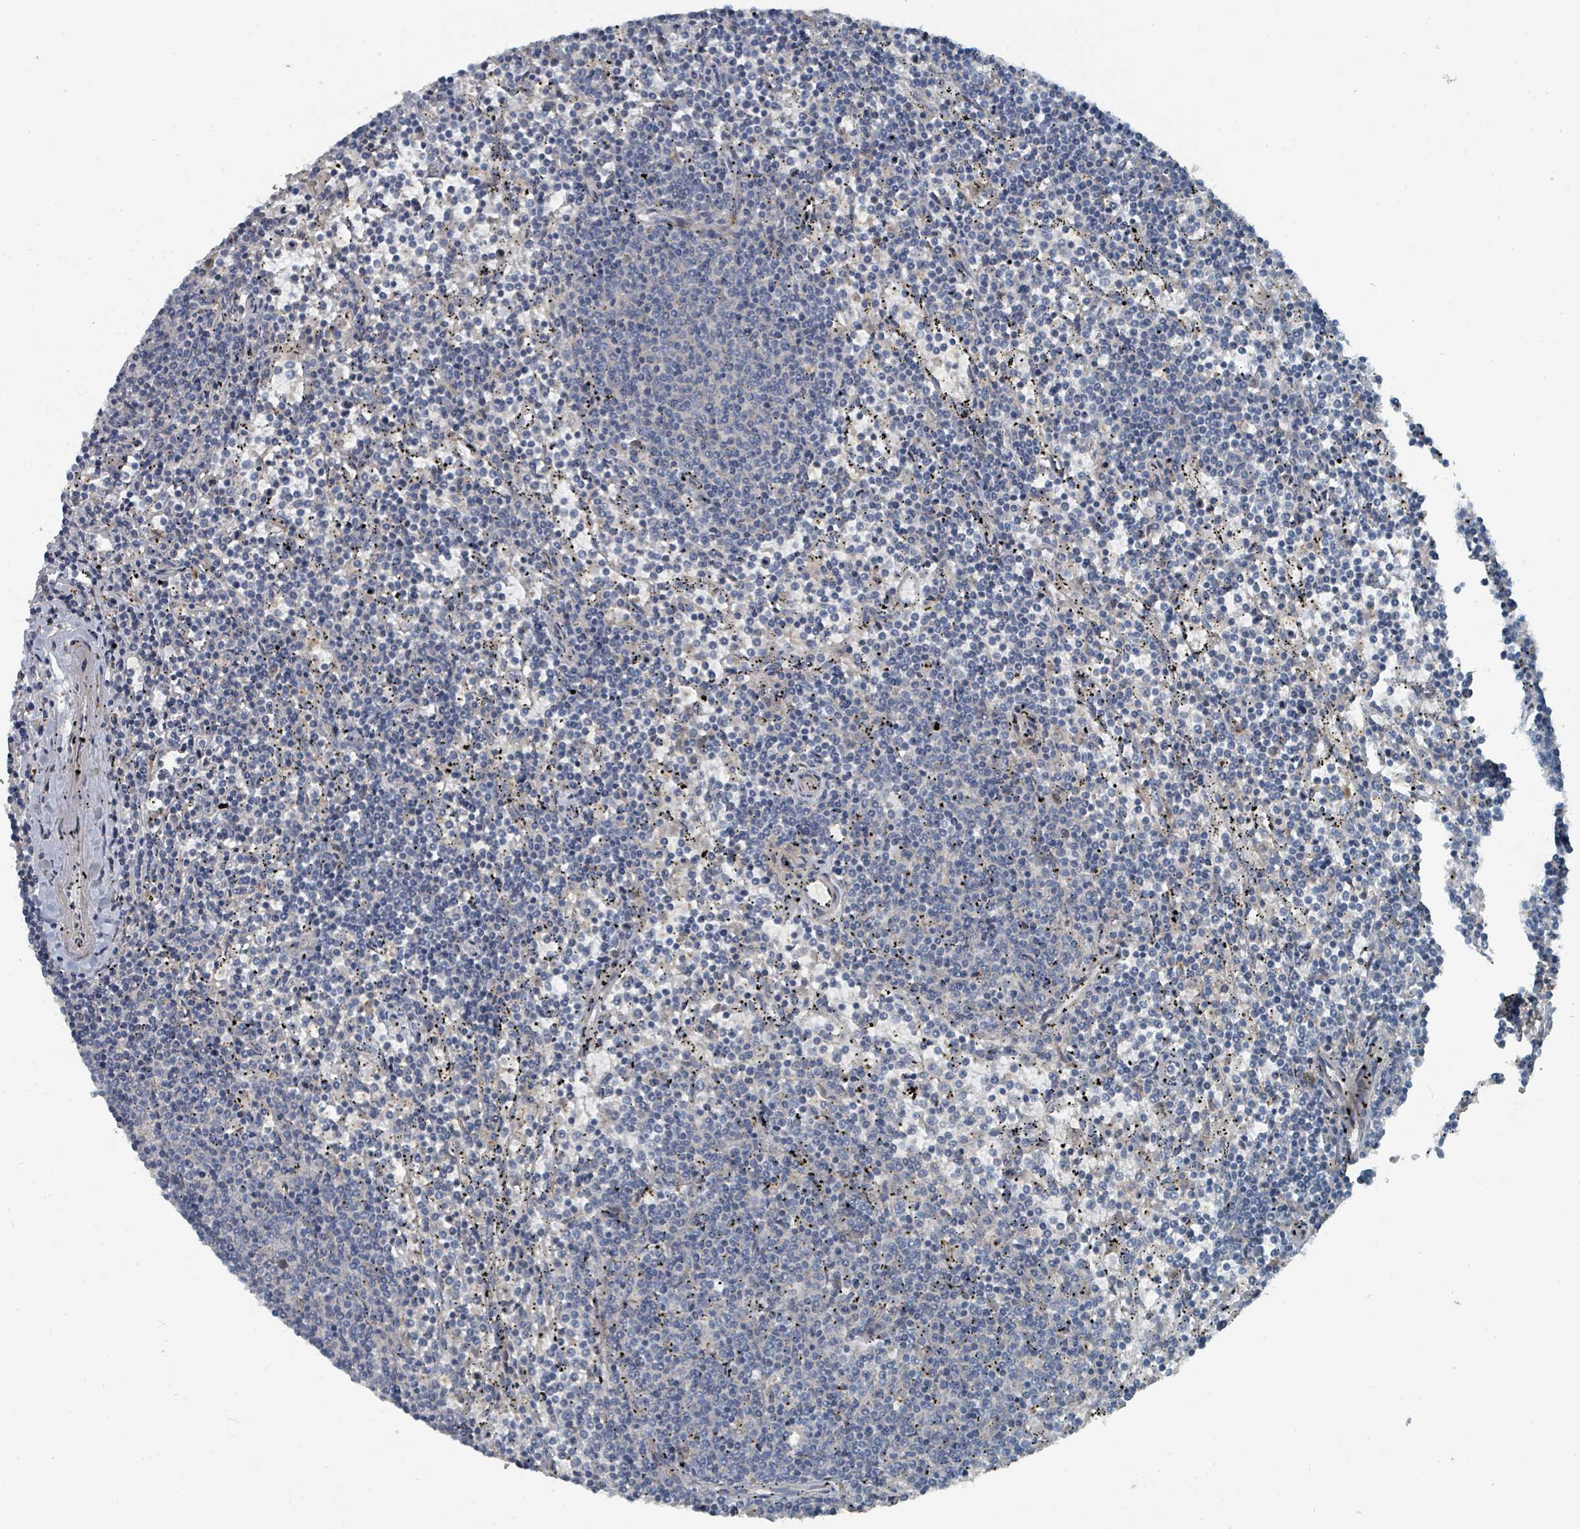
{"staining": {"intensity": "negative", "quantity": "none", "location": "none"}, "tissue": "lymphoma", "cell_type": "Tumor cells", "image_type": "cancer", "snomed": [{"axis": "morphology", "description": "Malignant lymphoma, non-Hodgkin's type, Low grade"}, {"axis": "topography", "description": "Spleen"}], "caption": "The micrograph exhibits no staining of tumor cells in low-grade malignant lymphoma, non-Hodgkin's type.", "gene": "SLC44A5", "patient": {"sex": "female", "age": 50}}